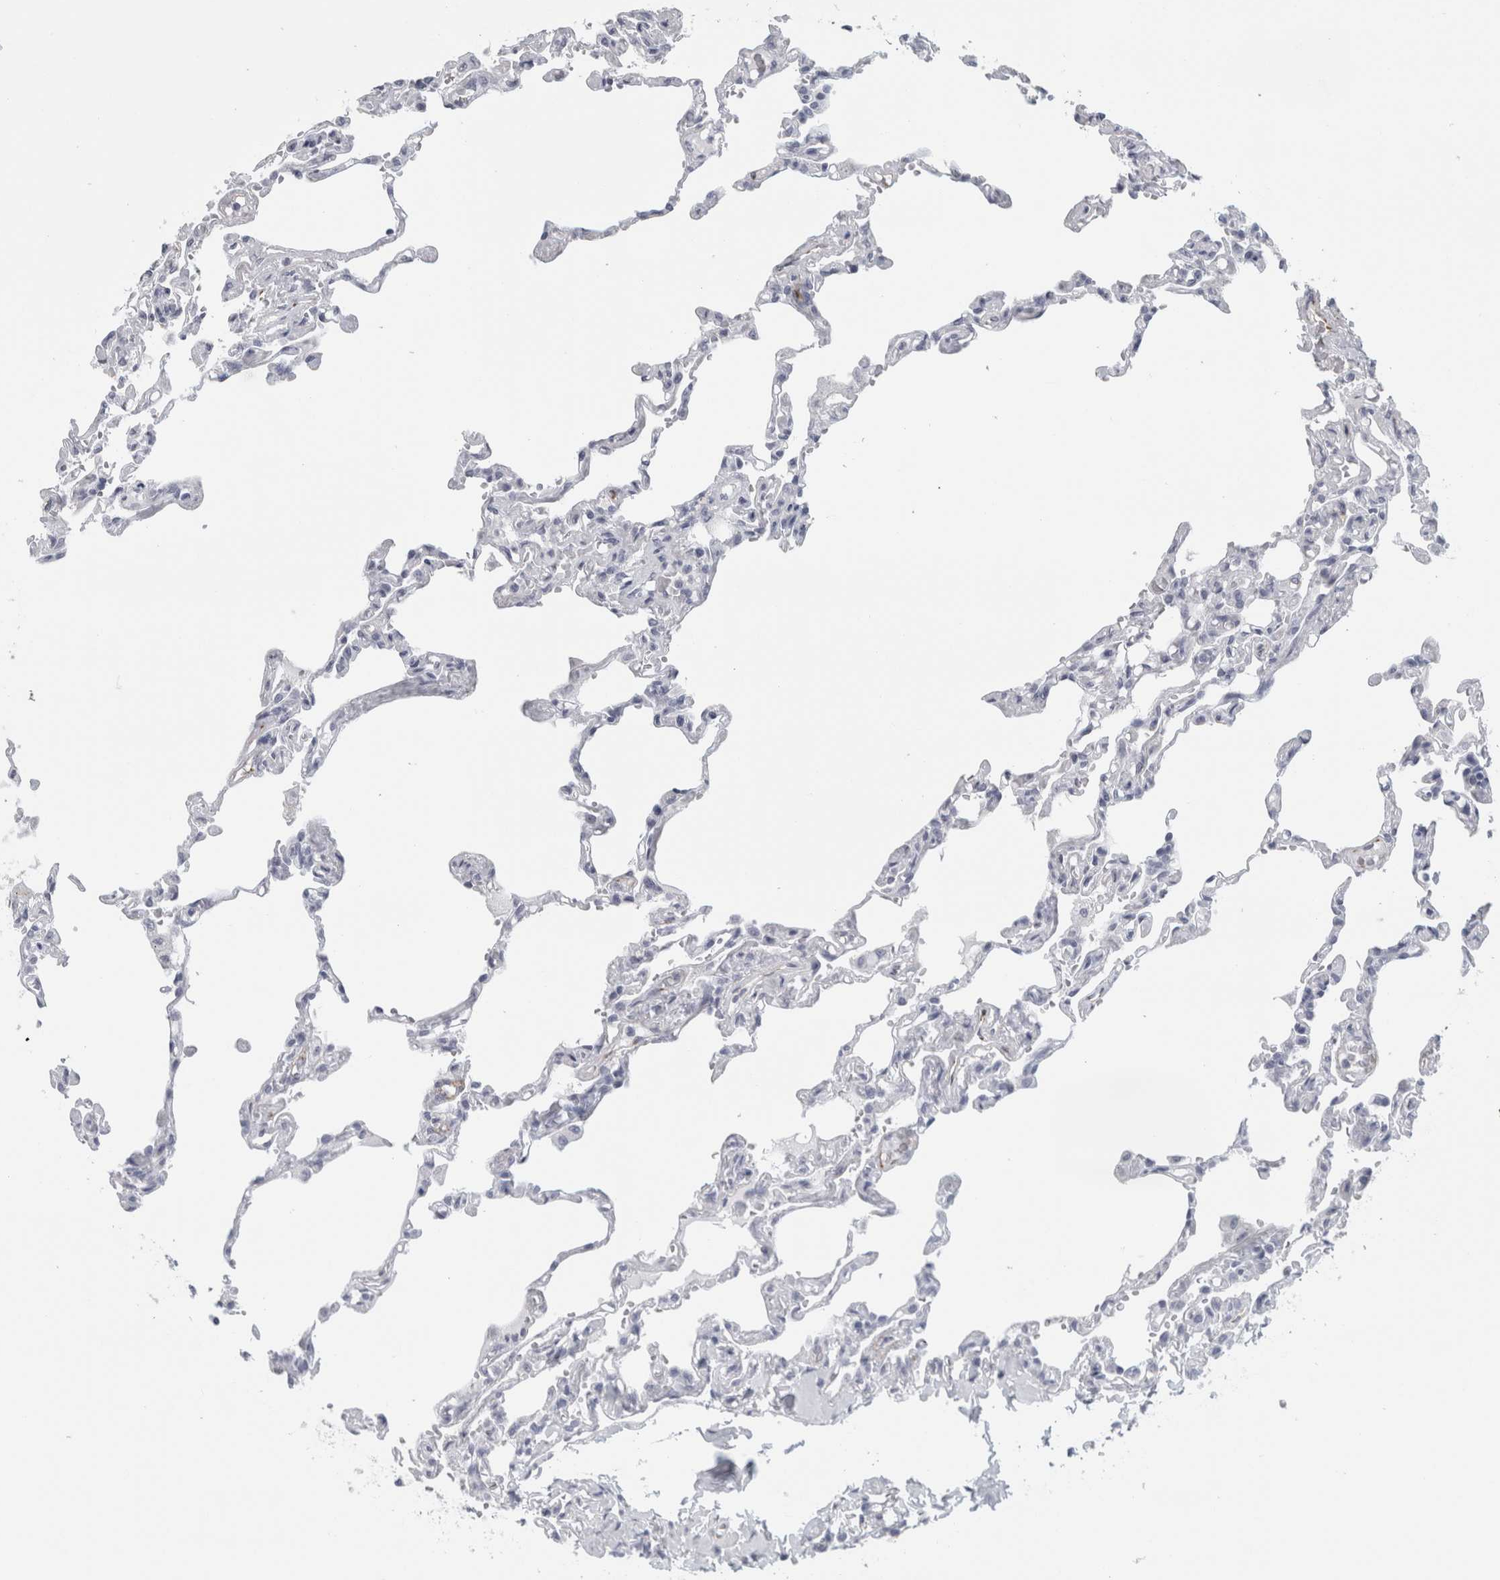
{"staining": {"intensity": "negative", "quantity": "none", "location": "none"}, "tissue": "lung", "cell_type": "Alveolar cells", "image_type": "normal", "snomed": [{"axis": "morphology", "description": "Normal tissue, NOS"}, {"axis": "topography", "description": "Lung"}], "caption": "Immunohistochemical staining of benign lung displays no significant staining in alveolar cells. (DAB immunohistochemistry (IHC) visualized using brightfield microscopy, high magnification).", "gene": "CPE", "patient": {"sex": "male", "age": 21}}